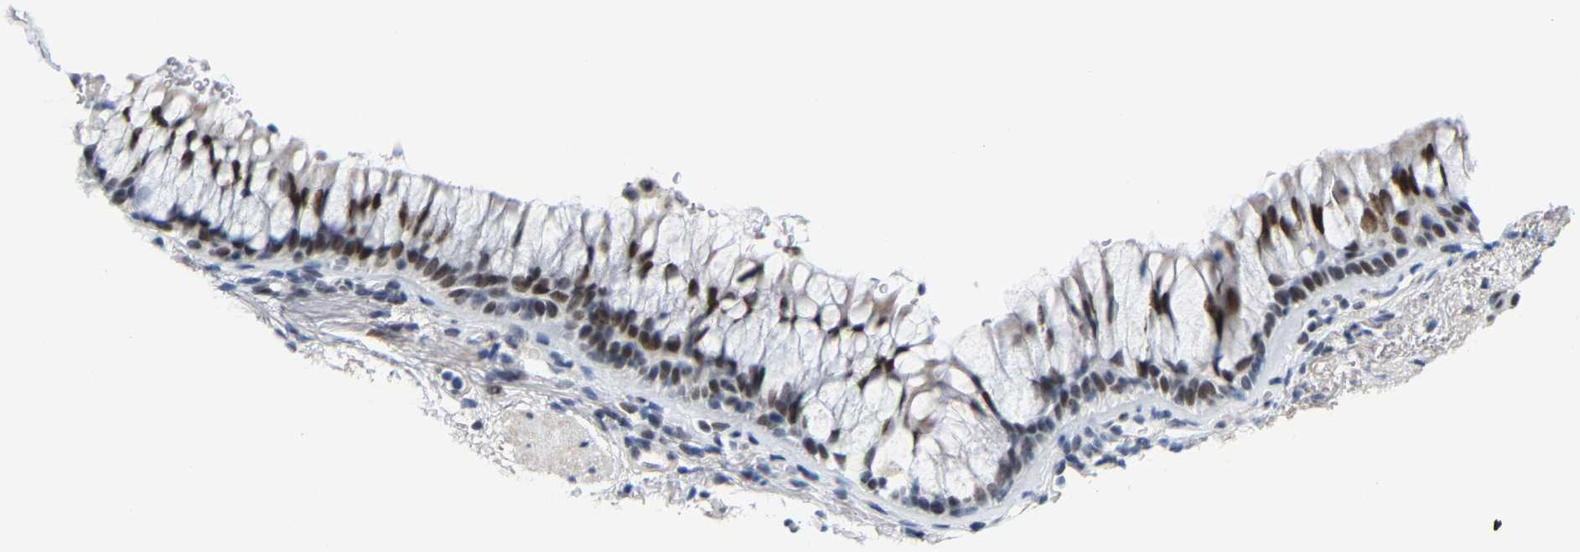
{"staining": {"intensity": "strong", "quantity": ">75%", "location": "nuclear"}, "tissue": "bronchus", "cell_type": "Respiratory epithelial cells", "image_type": "normal", "snomed": [{"axis": "morphology", "description": "Normal tissue, NOS"}, {"axis": "topography", "description": "Cartilage tissue"}, {"axis": "topography", "description": "Bronchus"}], "caption": "A histopathology image of bronchus stained for a protein reveals strong nuclear brown staining in respiratory epithelial cells. (brown staining indicates protein expression, while blue staining denotes nuclei).", "gene": "FAM180A", "patient": {"sex": "female", "age": 53}}